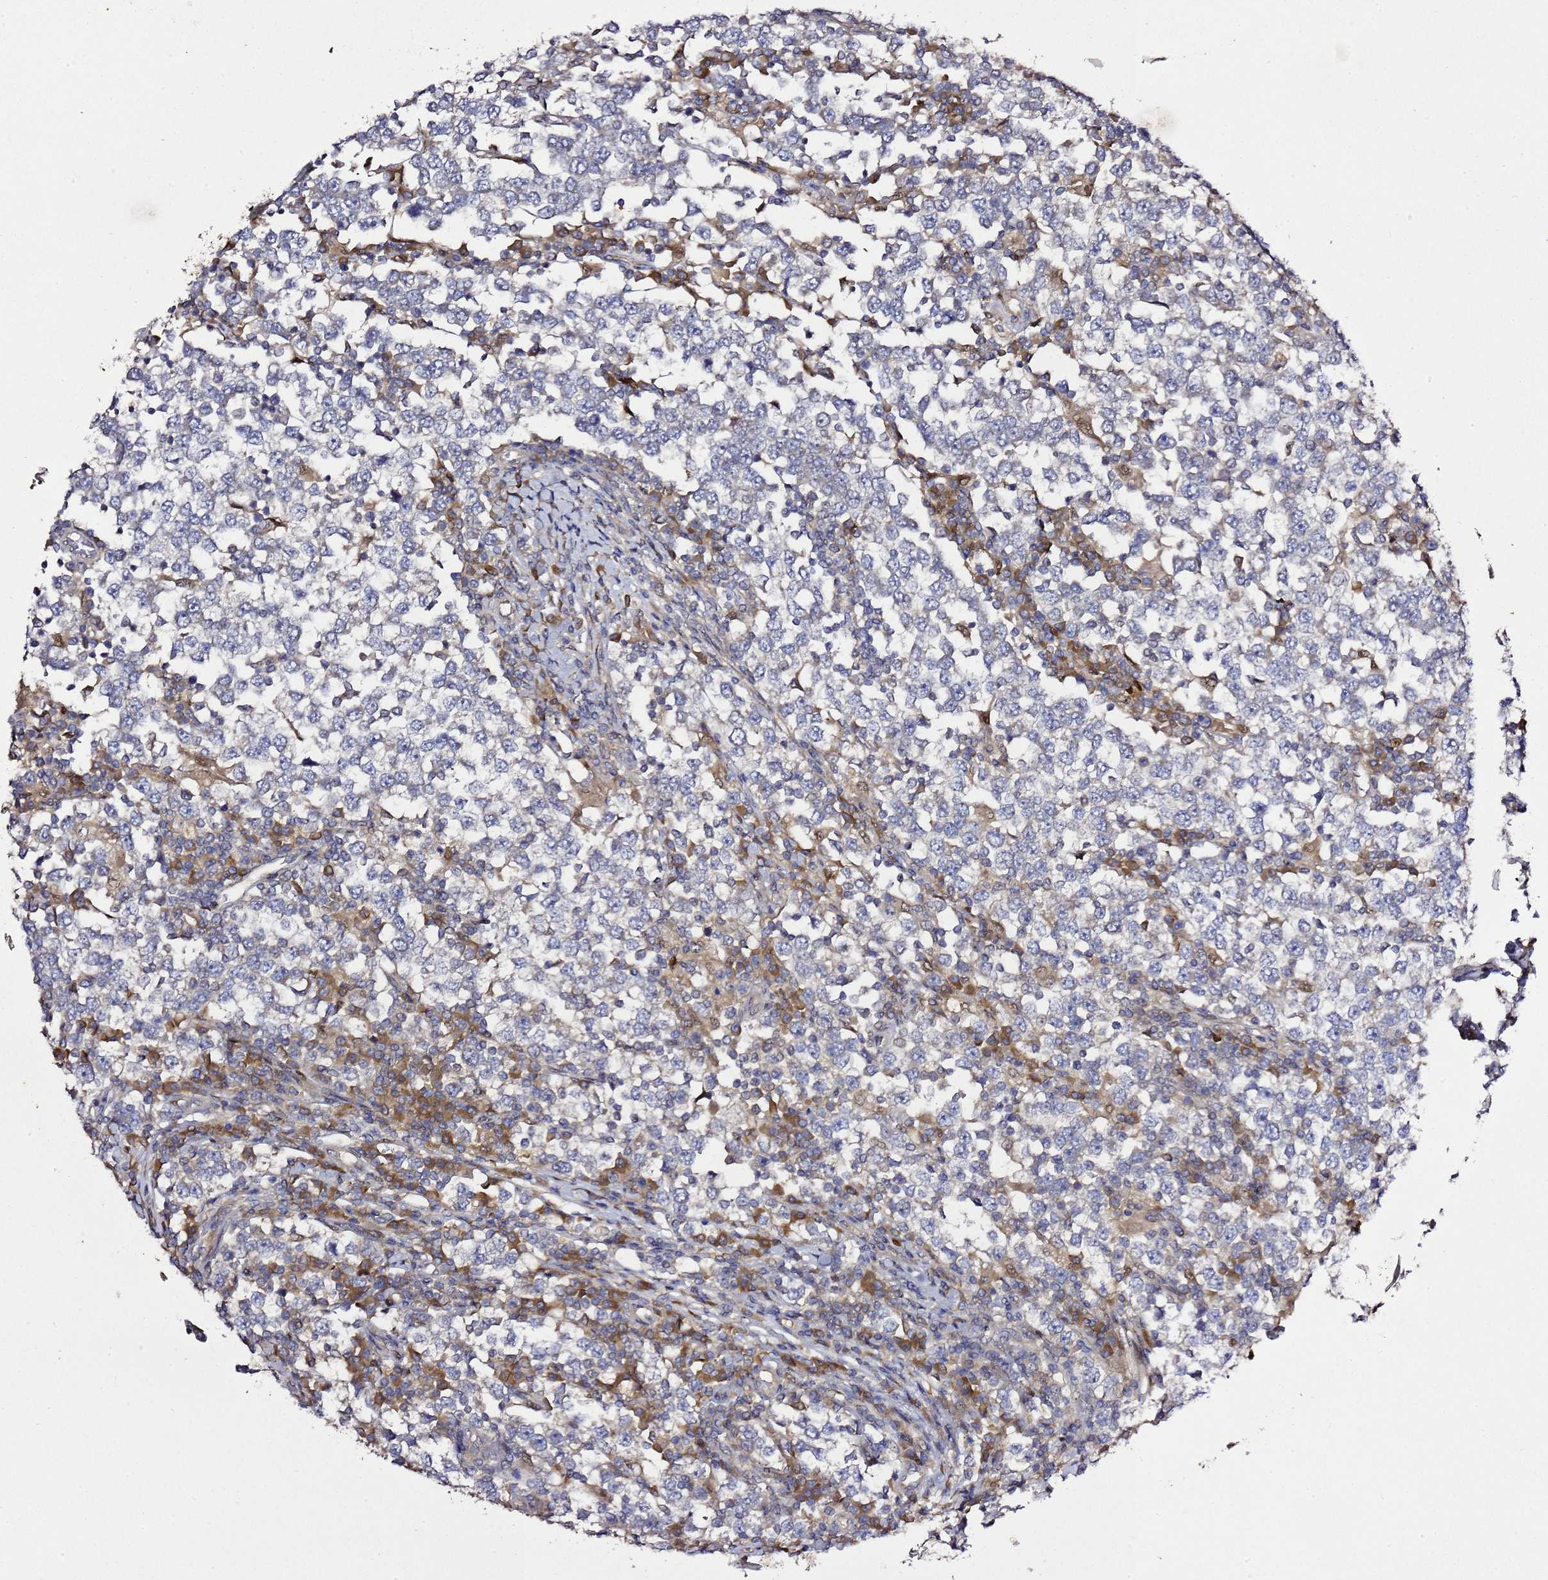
{"staining": {"intensity": "negative", "quantity": "none", "location": "none"}, "tissue": "testis cancer", "cell_type": "Tumor cells", "image_type": "cancer", "snomed": [{"axis": "morphology", "description": "Seminoma, NOS"}, {"axis": "topography", "description": "Testis"}], "caption": "Immunohistochemistry (IHC) photomicrograph of human testis seminoma stained for a protein (brown), which reveals no positivity in tumor cells.", "gene": "ALG3", "patient": {"sex": "male", "age": 65}}